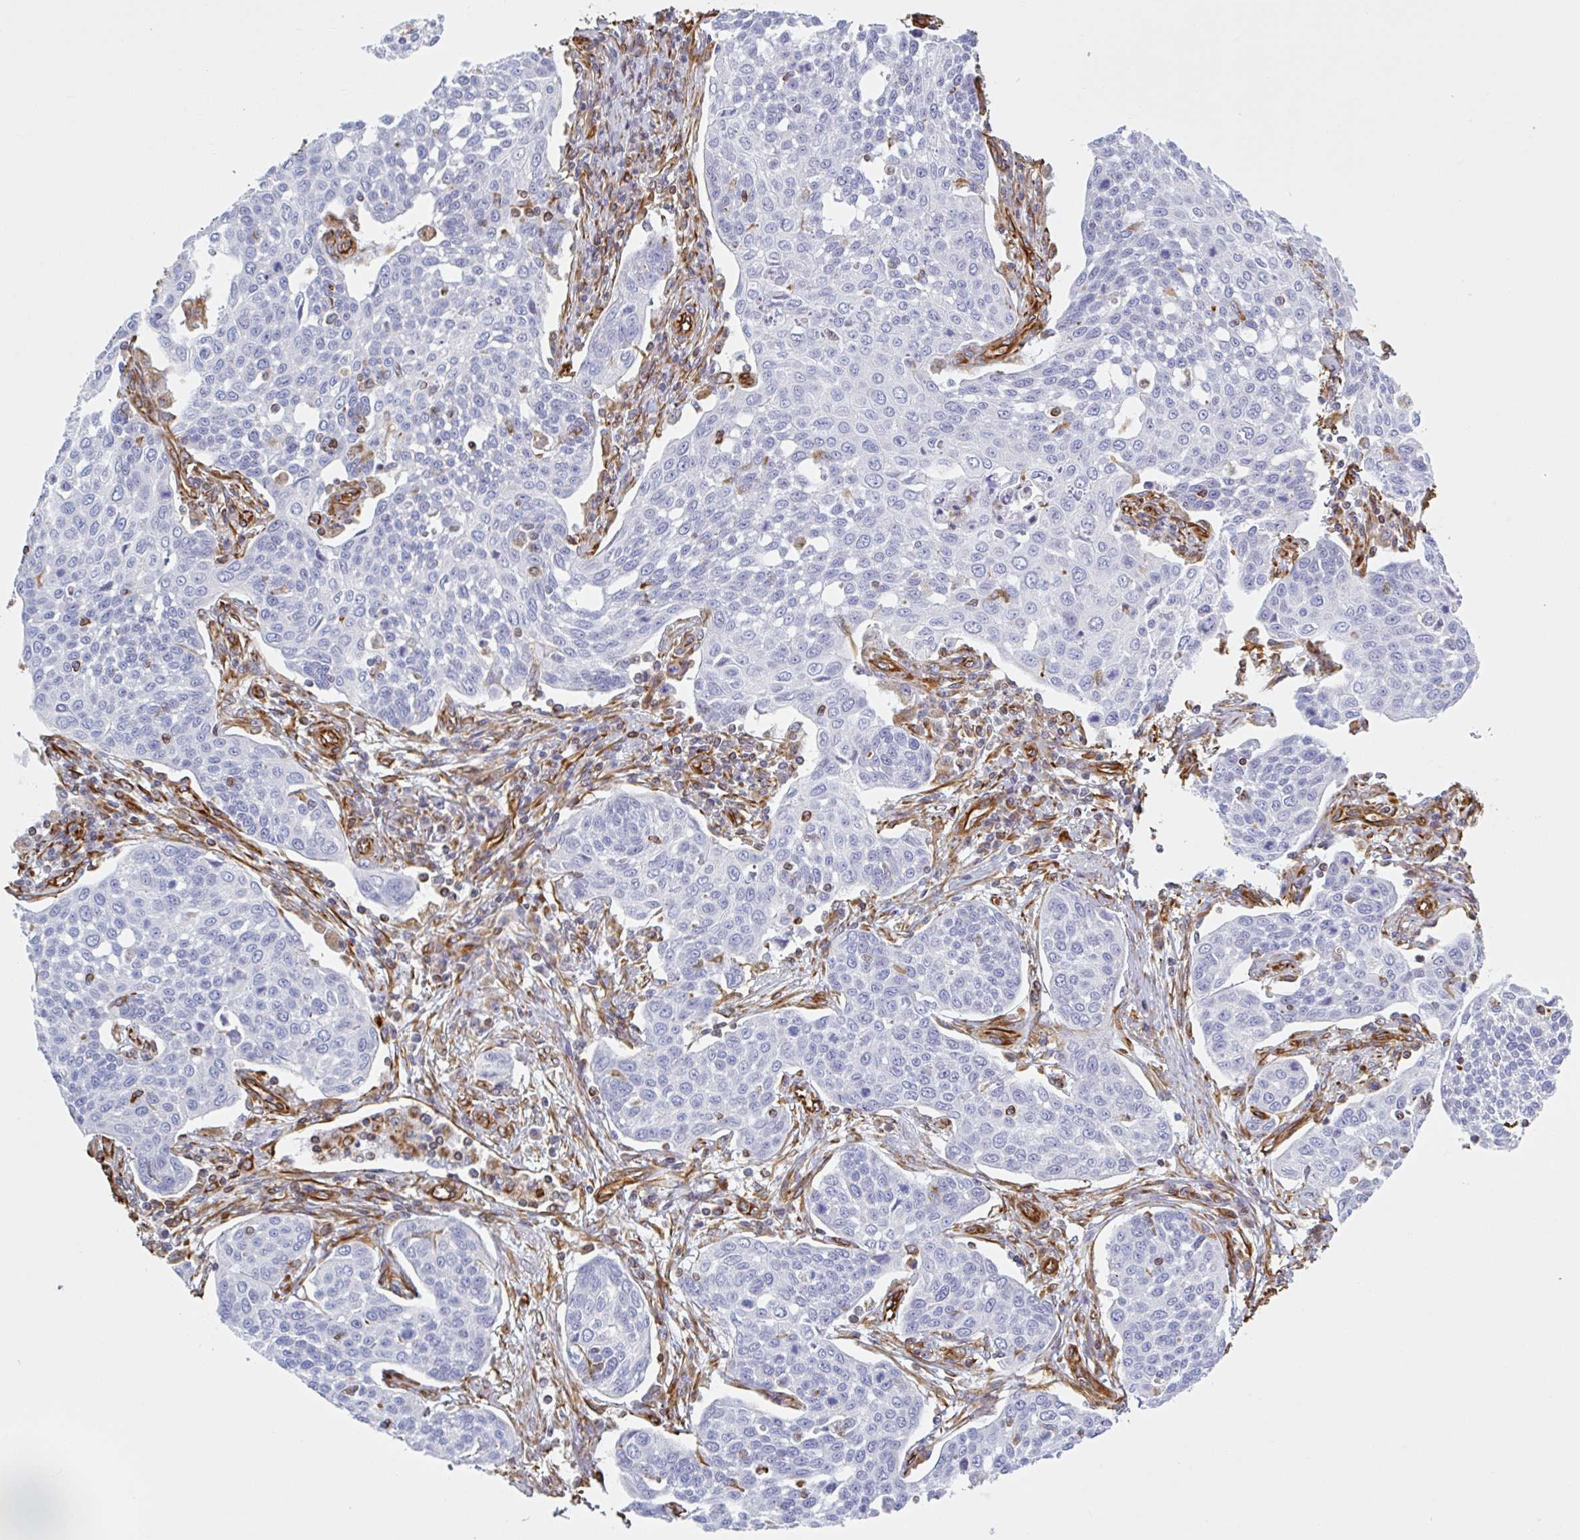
{"staining": {"intensity": "negative", "quantity": "none", "location": "none"}, "tissue": "cervical cancer", "cell_type": "Tumor cells", "image_type": "cancer", "snomed": [{"axis": "morphology", "description": "Squamous cell carcinoma, NOS"}, {"axis": "topography", "description": "Cervix"}], "caption": "Immunohistochemistry photomicrograph of neoplastic tissue: cervical cancer (squamous cell carcinoma) stained with DAB exhibits no significant protein staining in tumor cells.", "gene": "PPFIA1", "patient": {"sex": "female", "age": 34}}